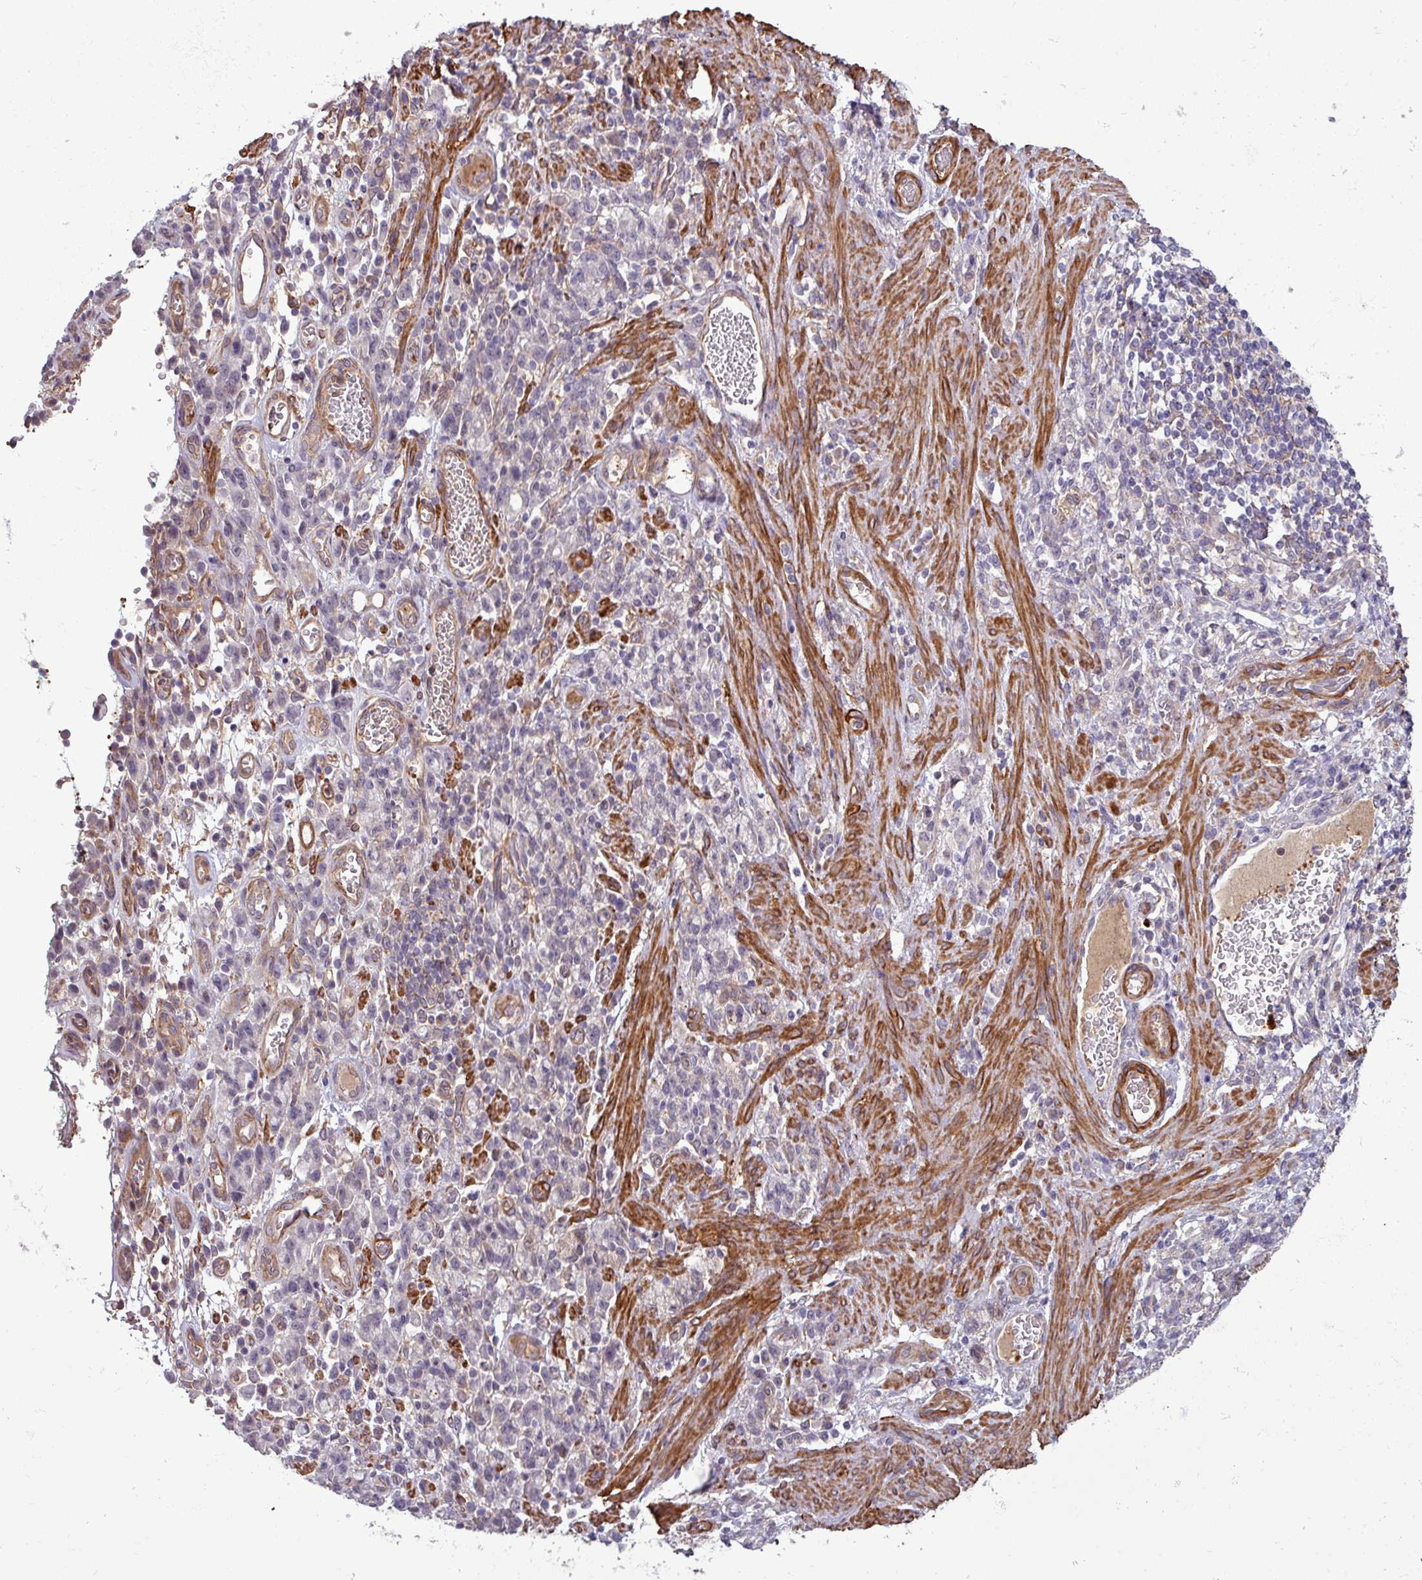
{"staining": {"intensity": "negative", "quantity": "none", "location": "none"}, "tissue": "stomach cancer", "cell_type": "Tumor cells", "image_type": "cancer", "snomed": [{"axis": "morphology", "description": "Adenocarcinoma, NOS"}, {"axis": "topography", "description": "Stomach"}], "caption": "Tumor cells show no significant protein expression in adenocarcinoma (stomach).", "gene": "PCED1A", "patient": {"sex": "male", "age": 77}}